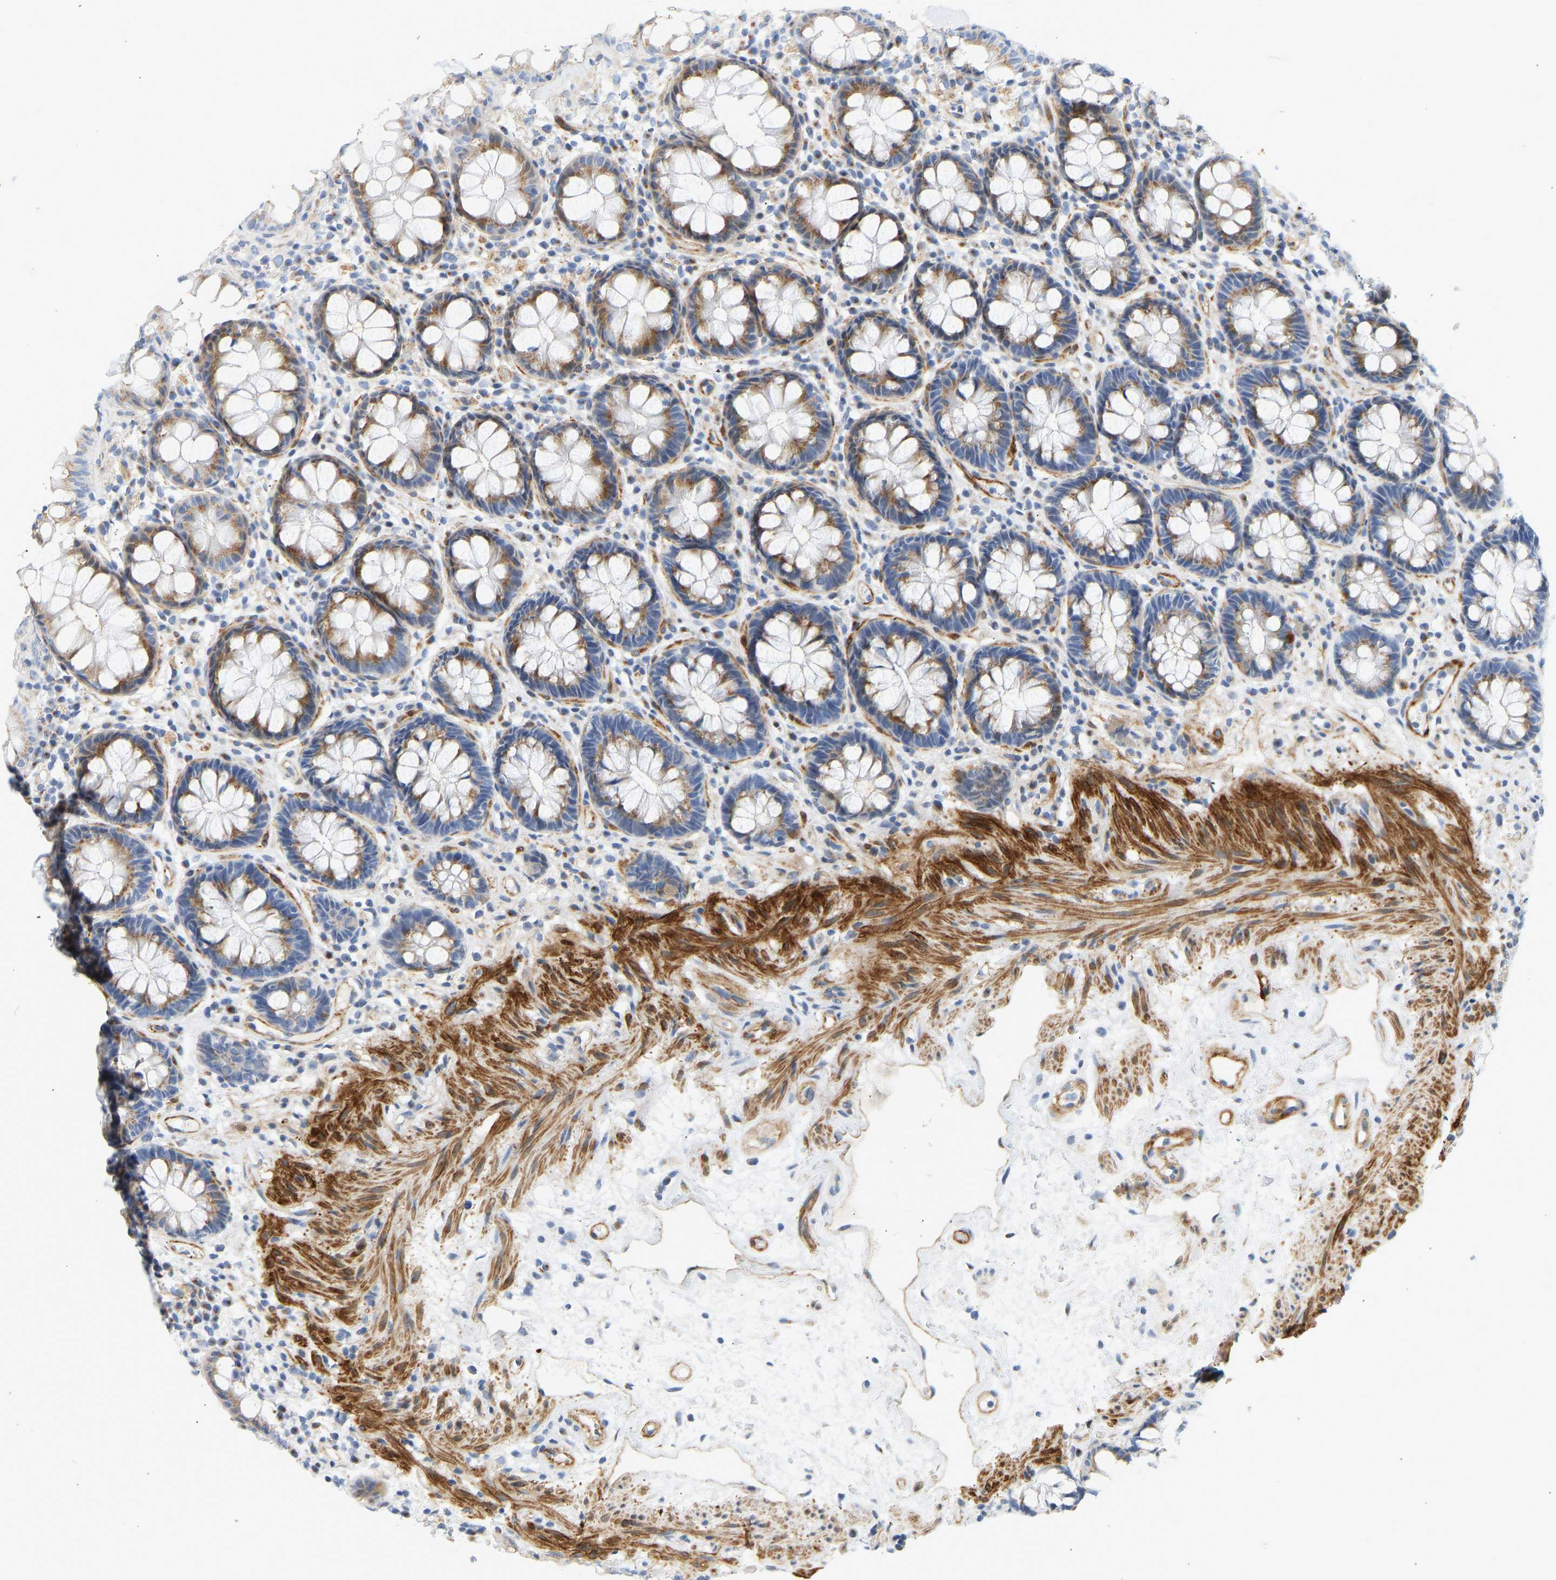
{"staining": {"intensity": "moderate", "quantity": ">75%", "location": "cytoplasmic/membranous"}, "tissue": "rectum", "cell_type": "Glandular cells", "image_type": "normal", "snomed": [{"axis": "morphology", "description": "Normal tissue, NOS"}, {"axis": "topography", "description": "Rectum"}], "caption": "Benign rectum exhibits moderate cytoplasmic/membranous positivity in about >75% of glandular cells, visualized by immunohistochemistry. (DAB (3,3'-diaminobenzidine) IHC with brightfield microscopy, high magnification).", "gene": "SLC30A7", "patient": {"sex": "male", "age": 64}}